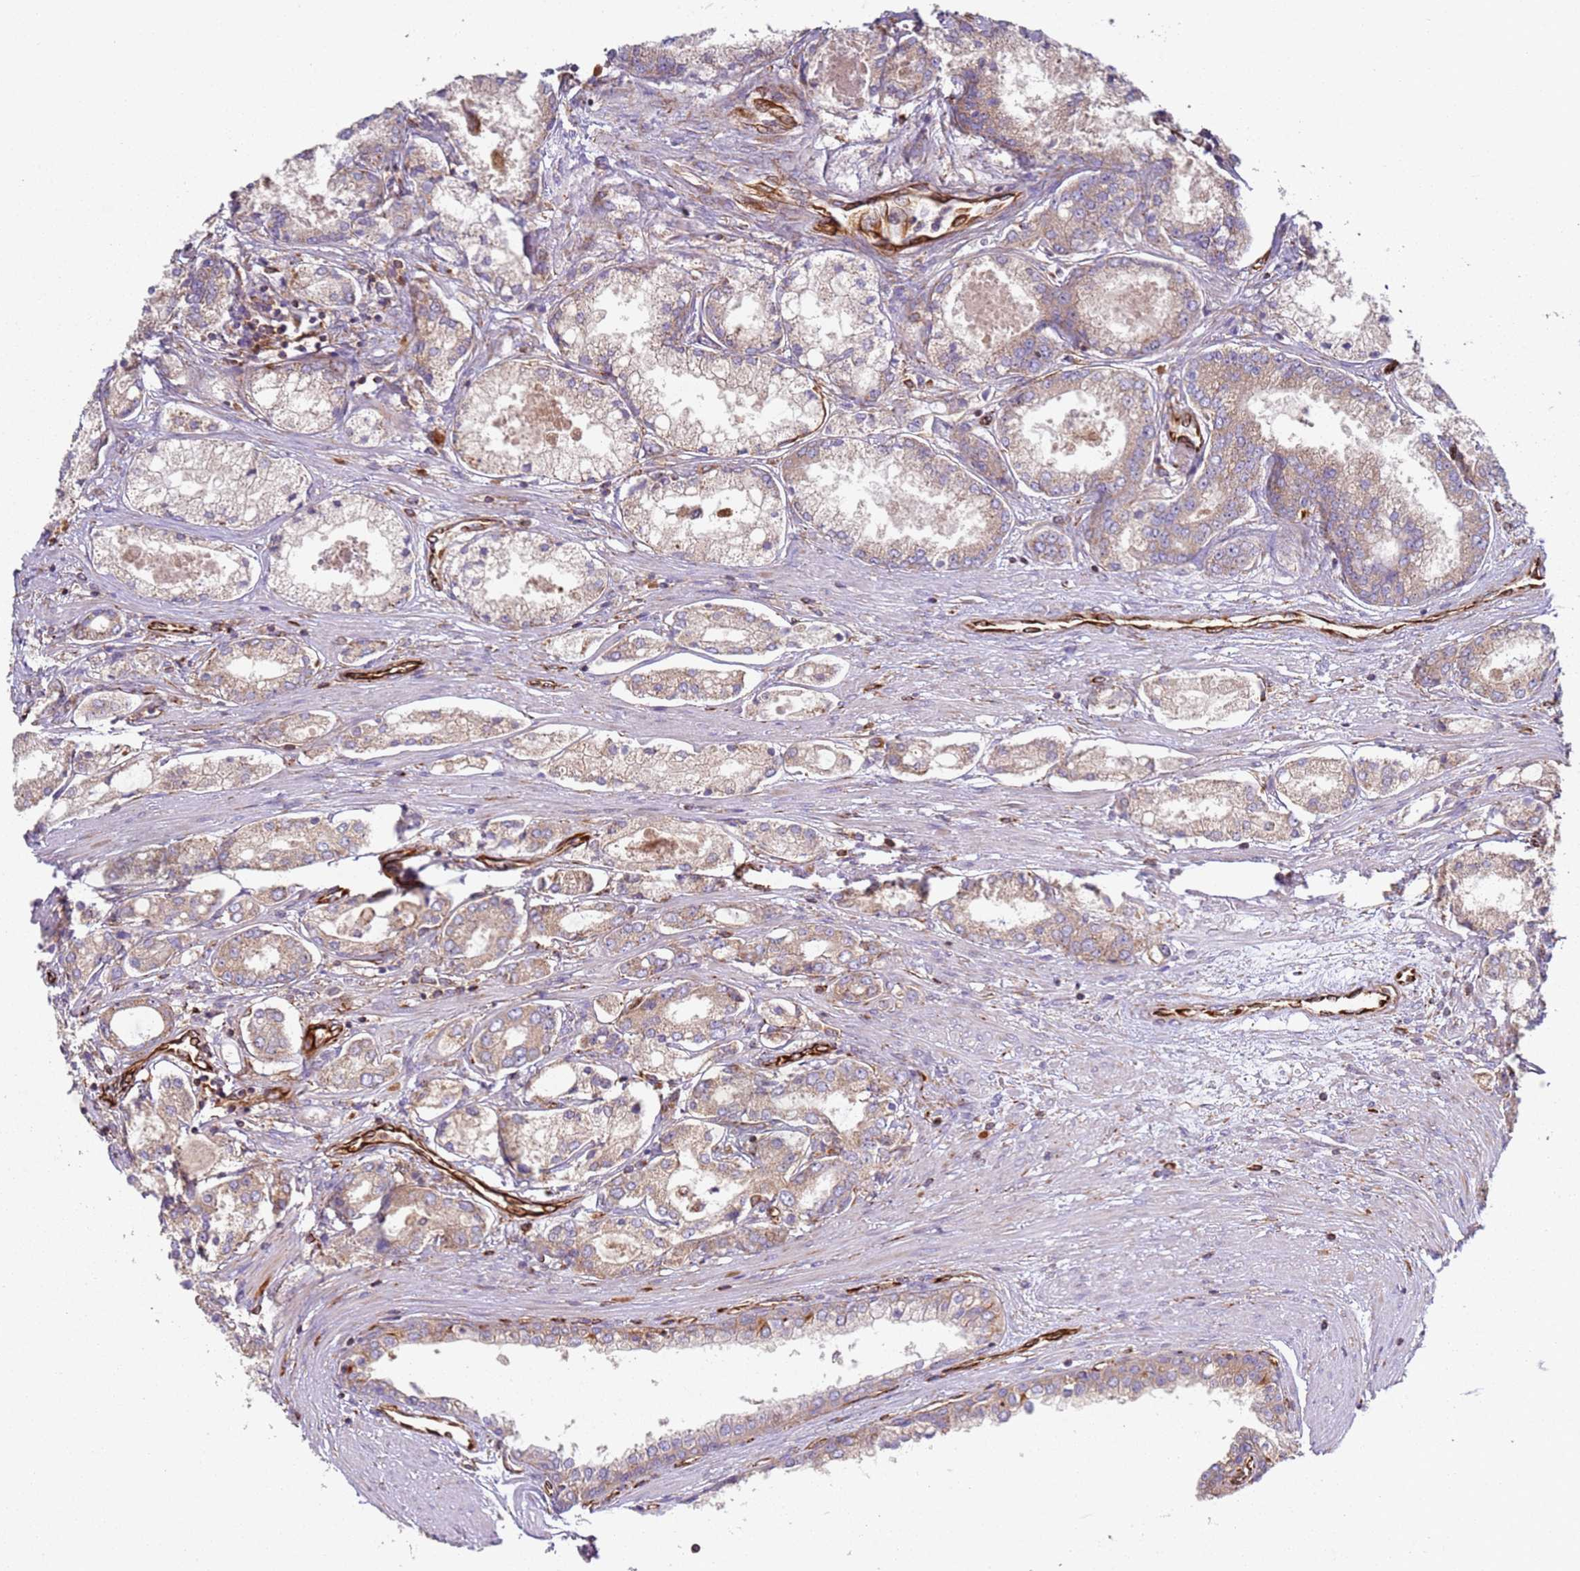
{"staining": {"intensity": "weak", "quantity": ">75%", "location": "cytoplasmic/membranous"}, "tissue": "prostate cancer", "cell_type": "Tumor cells", "image_type": "cancer", "snomed": [{"axis": "morphology", "description": "Adenocarcinoma, Low grade"}, {"axis": "topography", "description": "Prostate"}], "caption": "Human prostate adenocarcinoma (low-grade) stained with a protein marker shows weak staining in tumor cells.", "gene": "SNAPIN", "patient": {"sex": "male", "age": 68}}